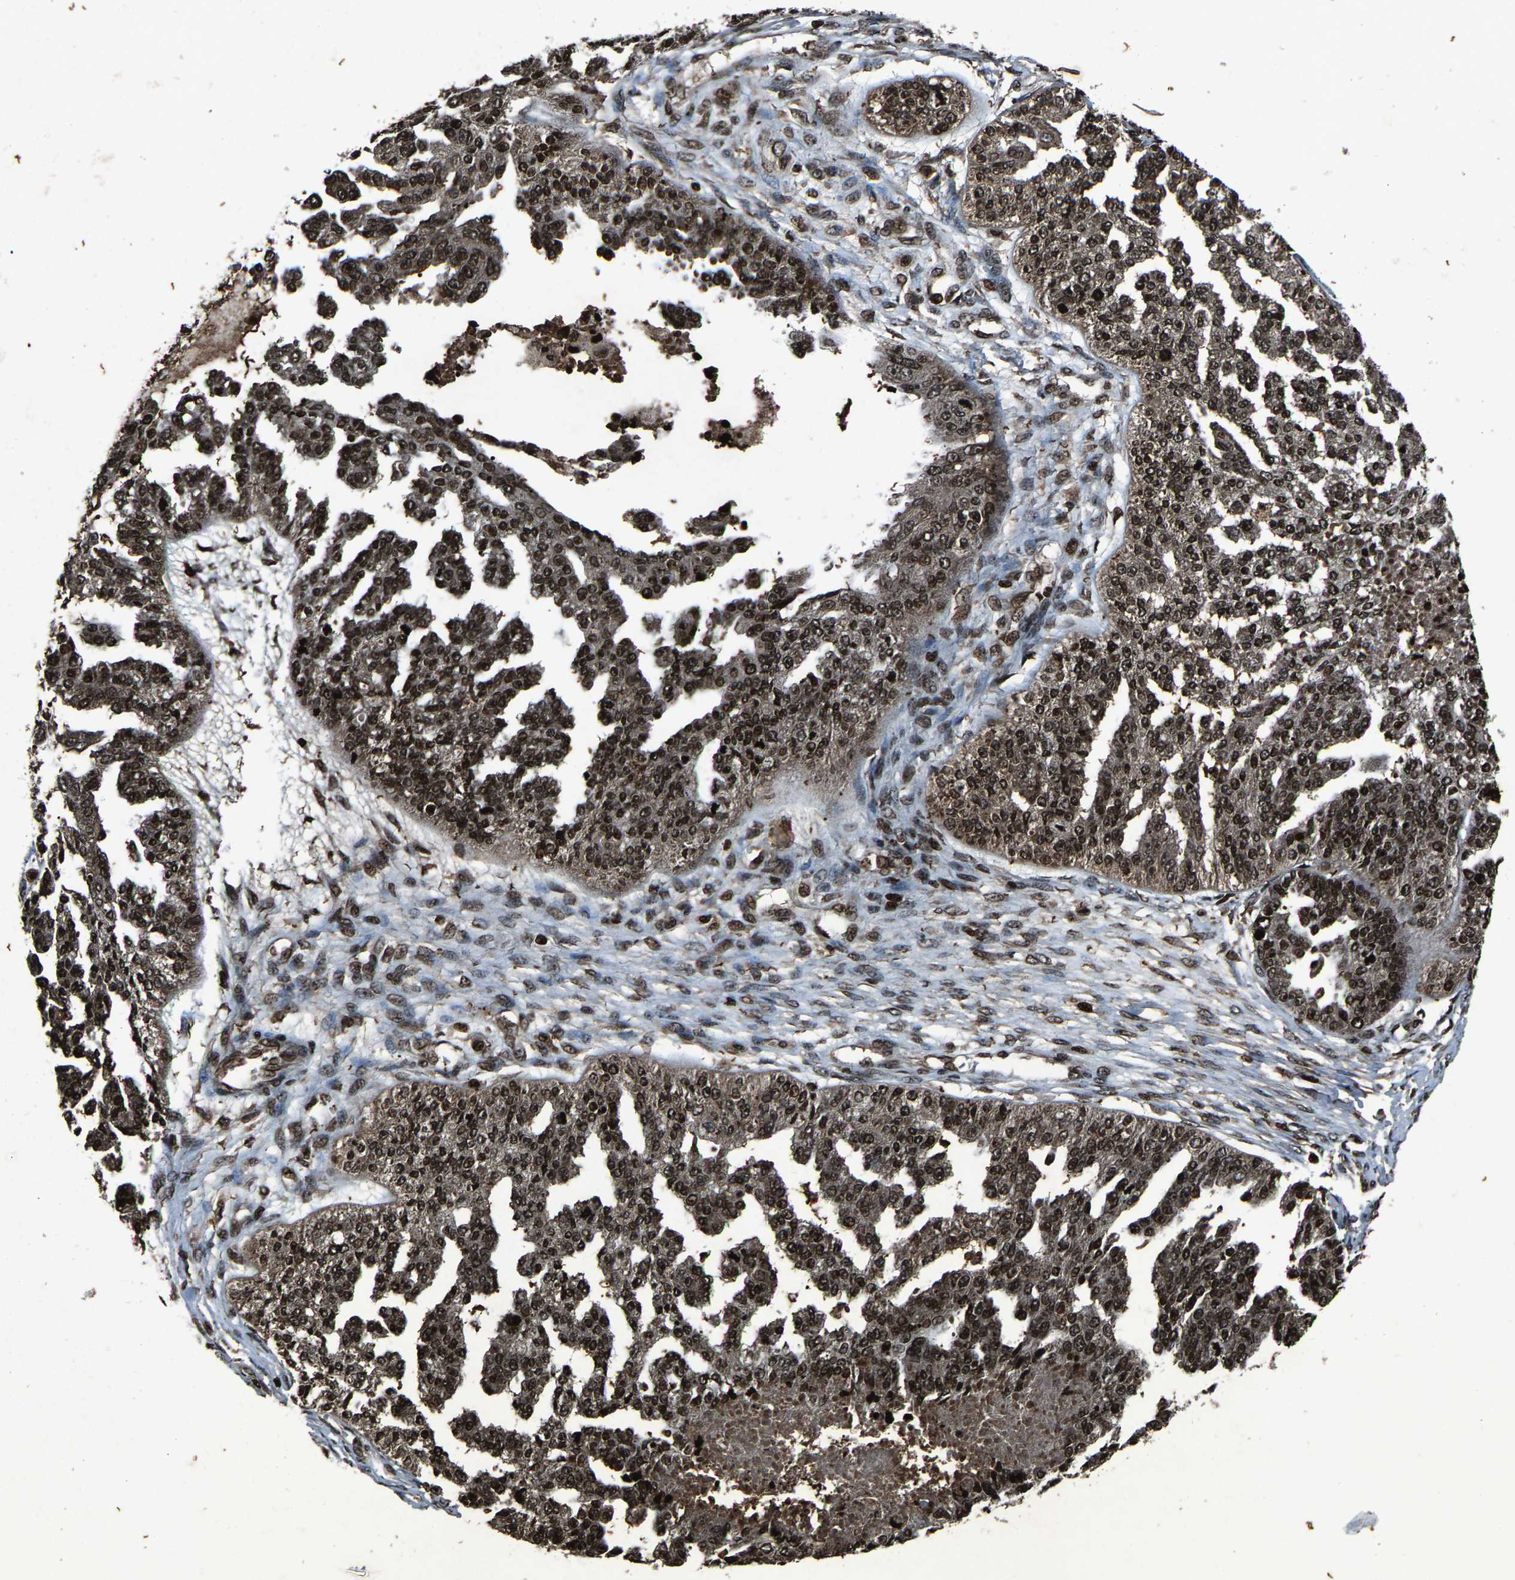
{"staining": {"intensity": "strong", "quantity": ">75%", "location": "nuclear"}, "tissue": "ovarian cancer", "cell_type": "Tumor cells", "image_type": "cancer", "snomed": [{"axis": "morphology", "description": "Cystadenocarcinoma, serous, NOS"}, {"axis": "topography", "description": "Ovary"}], "caption": "Immunohistochemical staining of serous cystadenocarcinoma (ovarian) demonstrates strong nuclear protein positivity in approximately >75% of tumor cells.", "gene": "H4C1", "patient": {"sex": "female", "age": 58}}